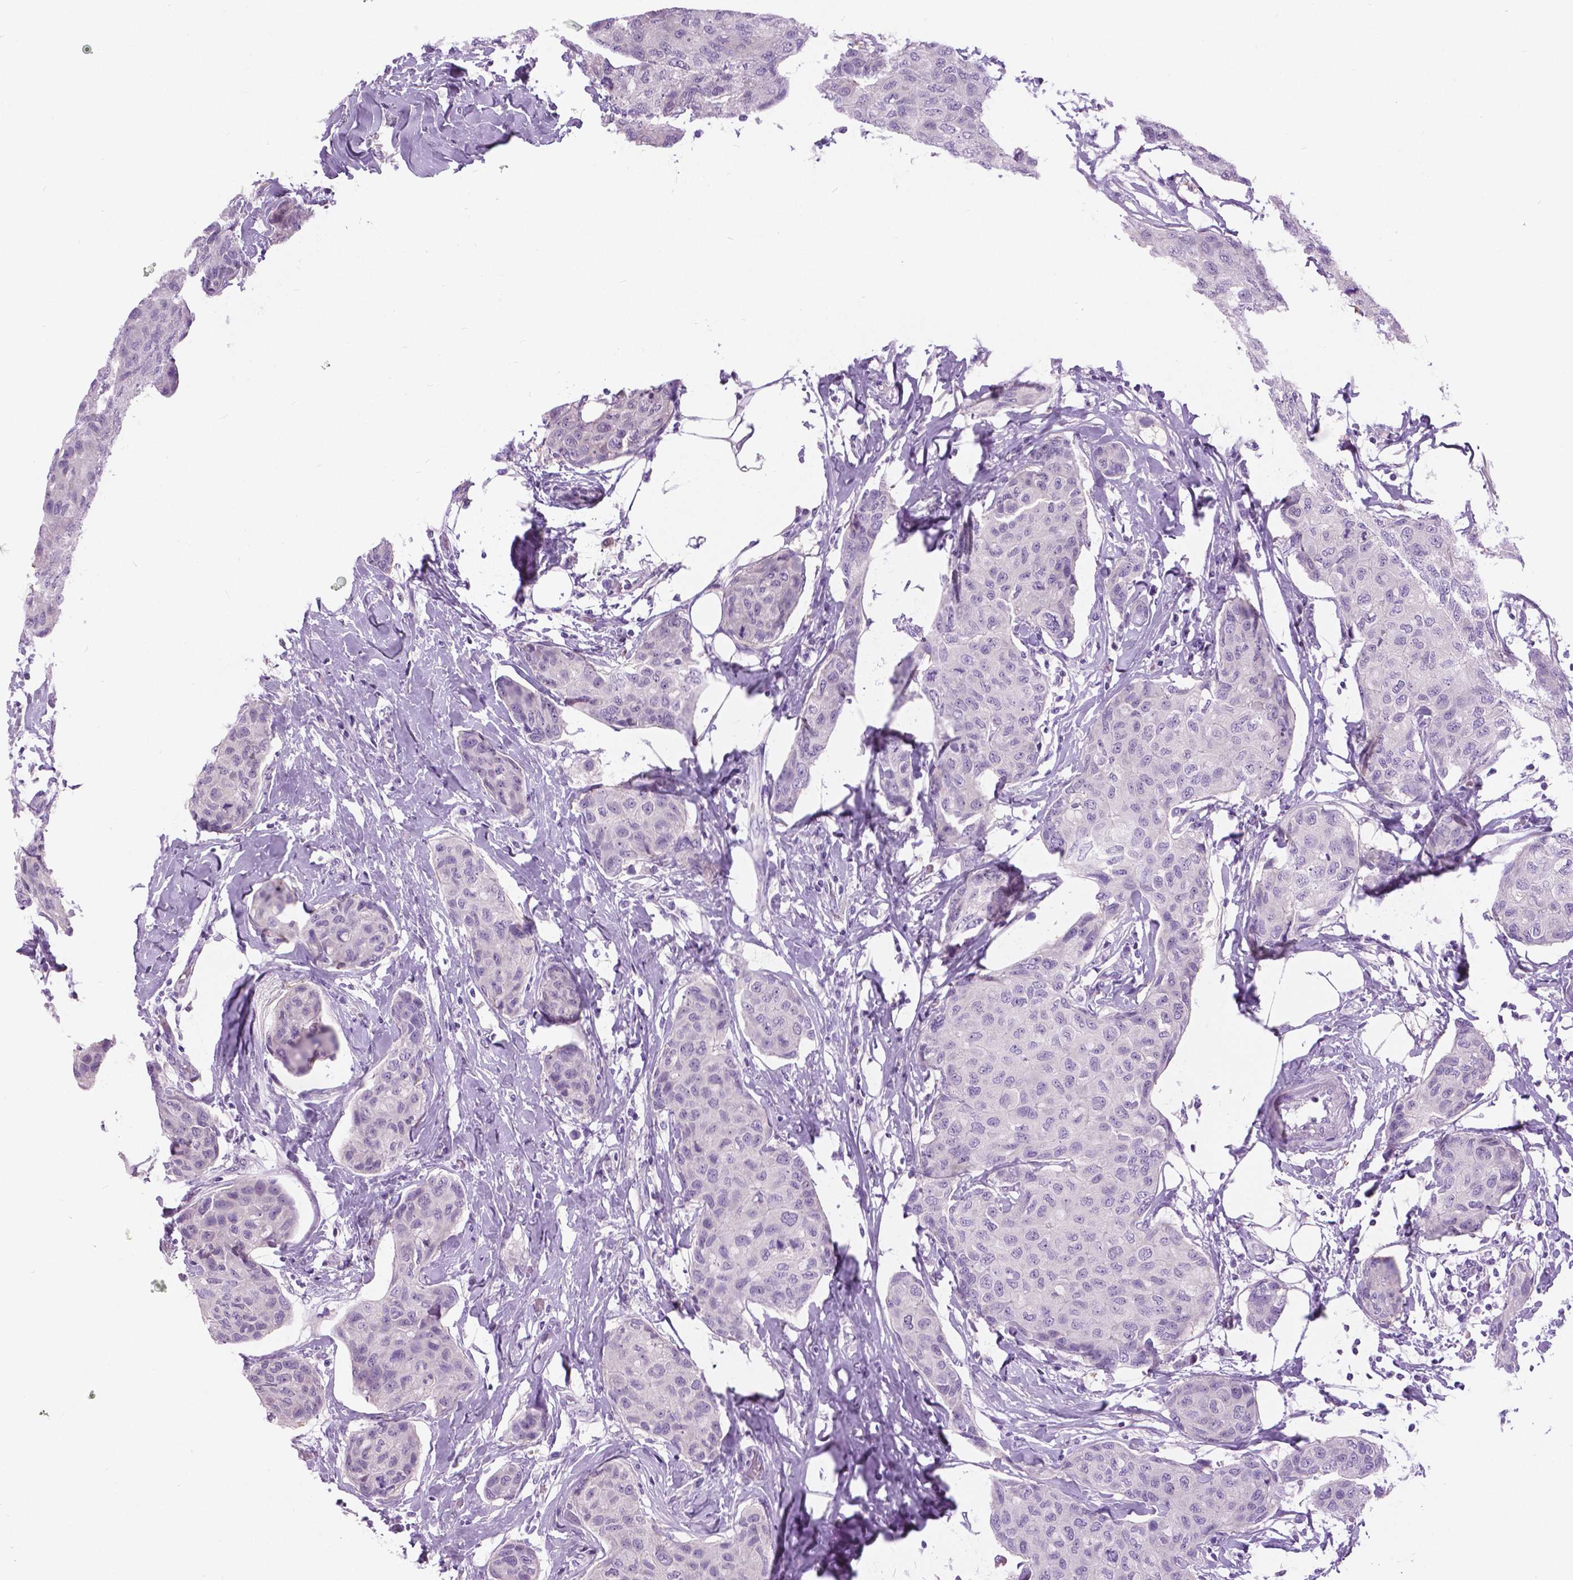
{"staining": {"intensity": "negative", "quantity": "none", "location": "none"}, "tissue": "breast cancer", "cell_type": "Tumor cells", "image_type": "cancer", "snomed": [{"axis": "morphology", "description": "Duct carcinoma"}, {"axis": "topography", "description": "Breast"}], "caption": "DAB immunohistochemical staining of invasive ductal carcinoma (breast) displays no significant expression in tumor cells.", "gene": "TP53TG5", "patient": {"sex": "female", "age": 80}}